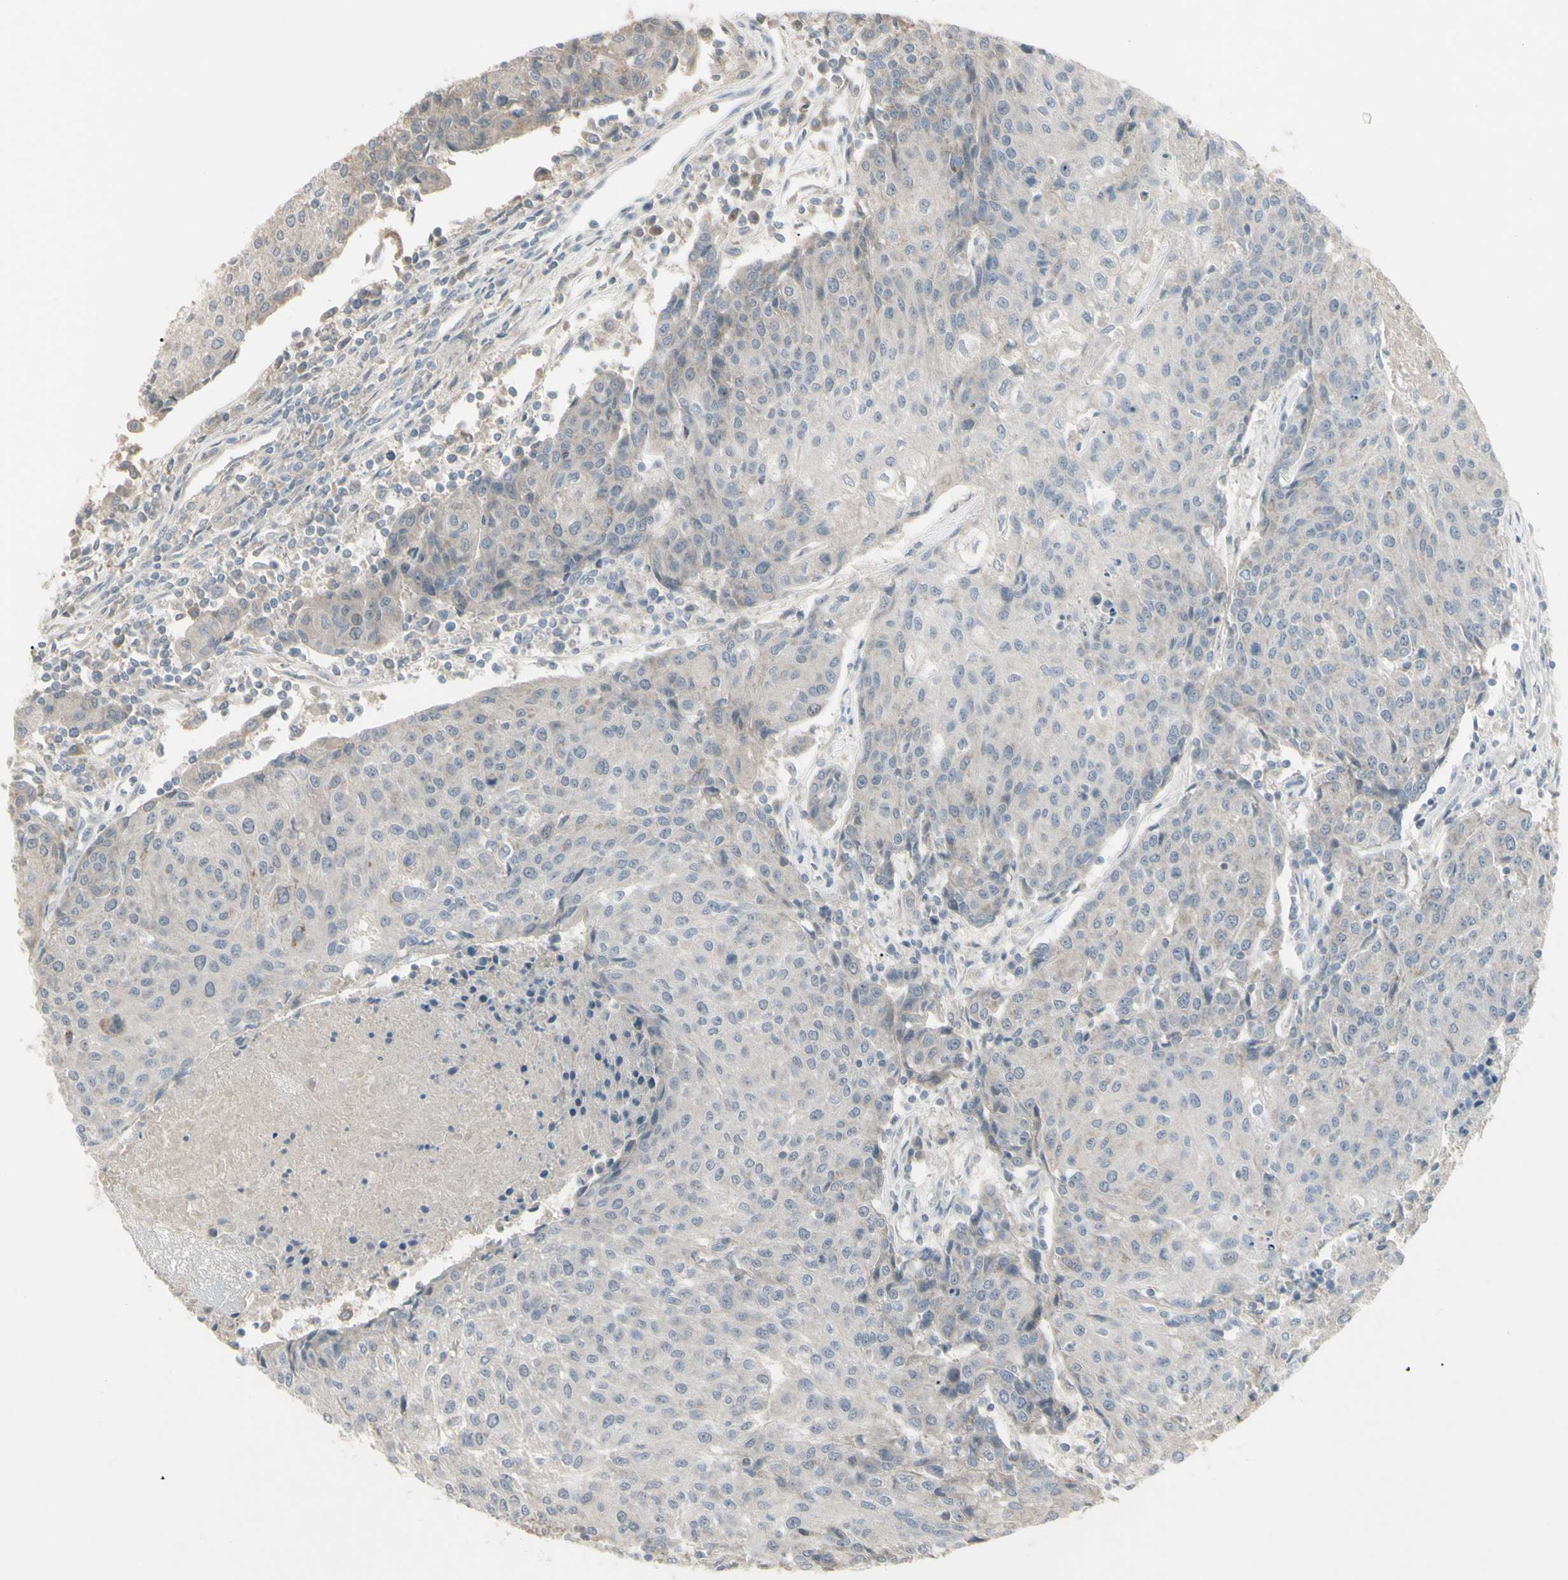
{"staining": {"intensity": "weak", "quantity": "<25%", "location": "cytoplasmic/membranous"}, "tissue": "urothelial cancer", "cell_type": "Tumor cells", "image_type": "cancer", "snomed": [{"axis": "morphology", "description": "Urothelial carcinoma, High grade"}, {"axis": "topography", "description": "Urinary bladder"}], "caption": "Immunohistochemical staining of human high-grade urothelial carcinoma displays no significant positivity in tumor cells.", "gene": "PIAS4", "patient": {"sex": "female", "age": 85}}